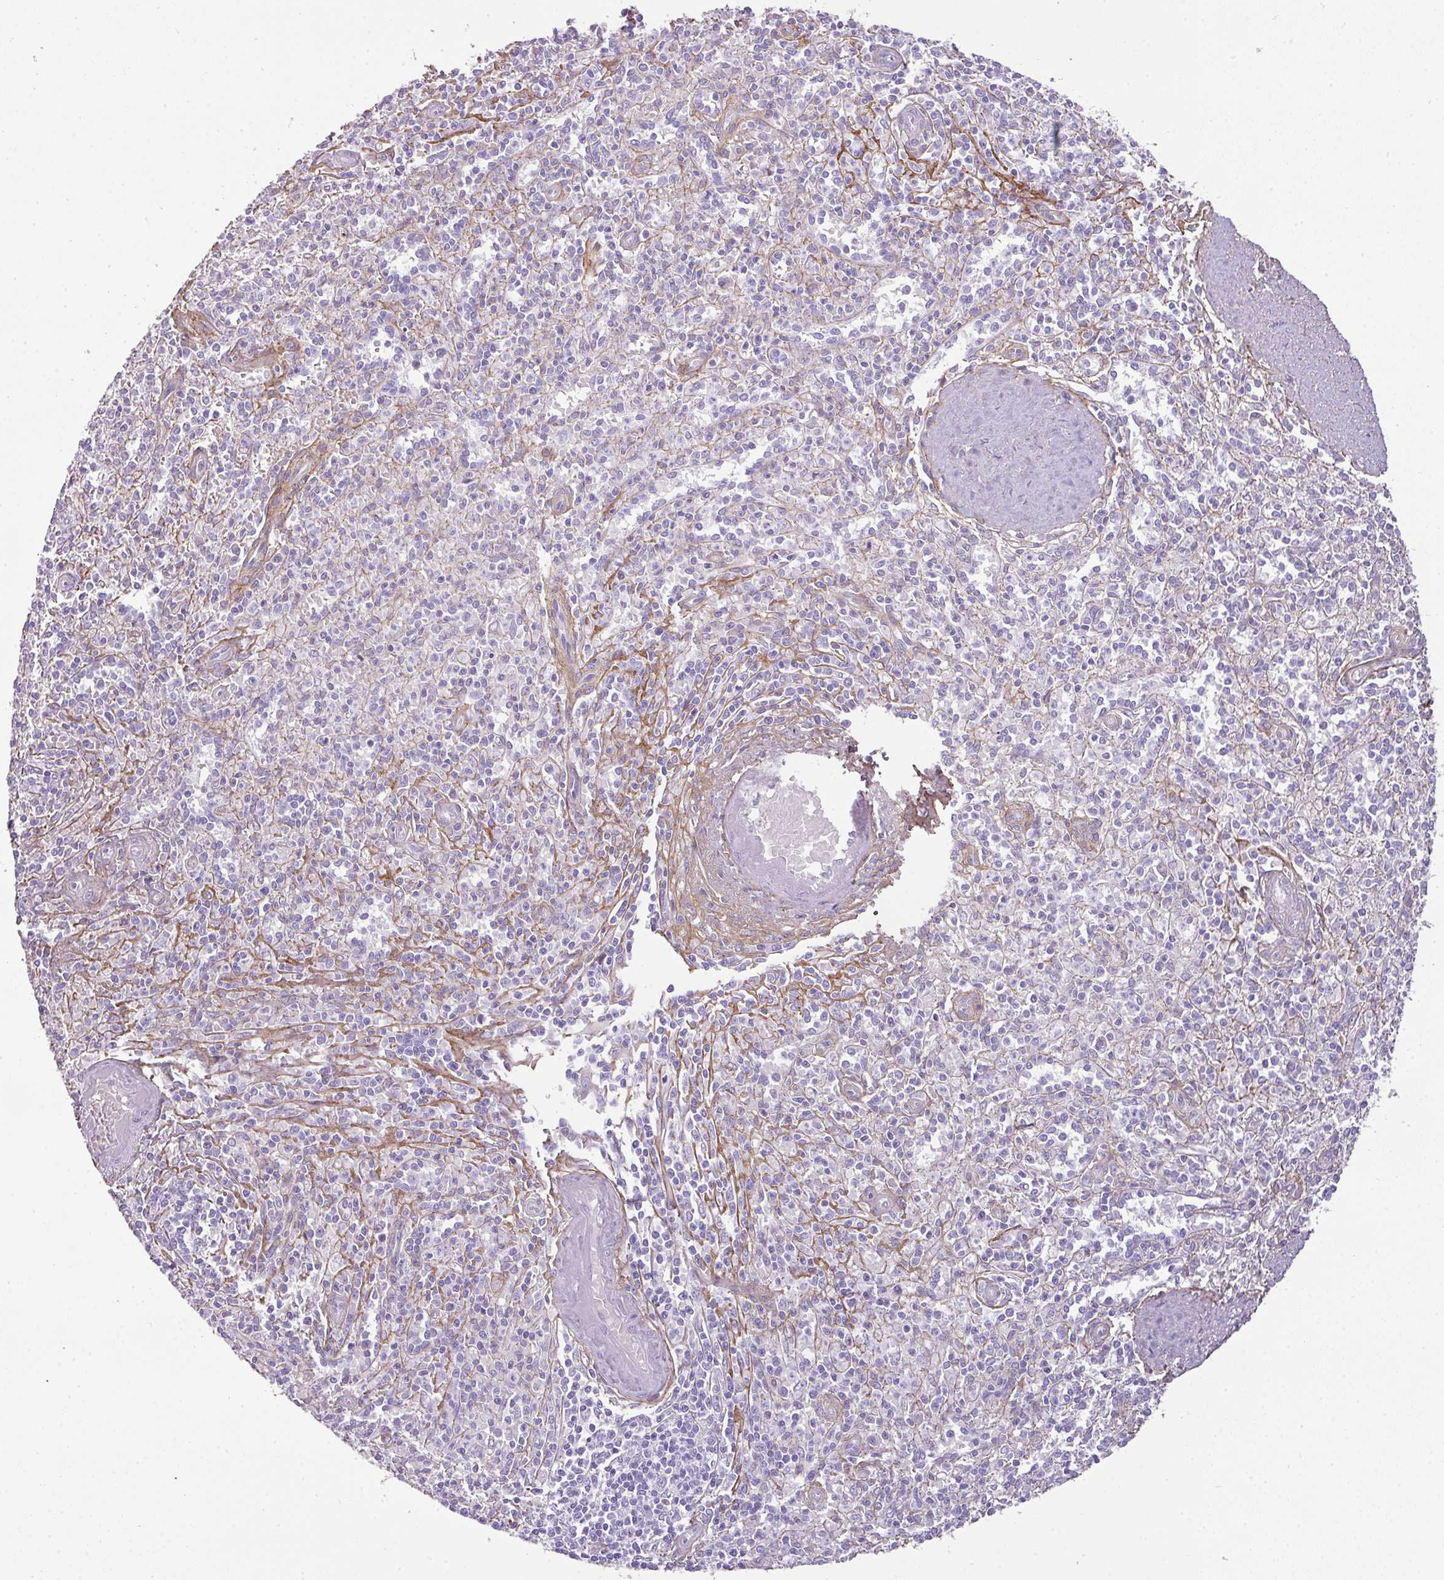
{"staining": {"intensity": "negative", "quantity": "none", "location": "none"}, "tissue": "spleen", "cell_type": "Cells in red pulp", "image_type": "normal", "snomed": [{"axis": "morphology", "description": "Normal tissue, NOS"}, {"axis": "topography", "description": "Spleen"}], "caption": "Spleen stained for a protein using IHC shows no staining cells in red pulp.", "gene": "PARD6G", "patient": {"sex": "female", "age": 70}}